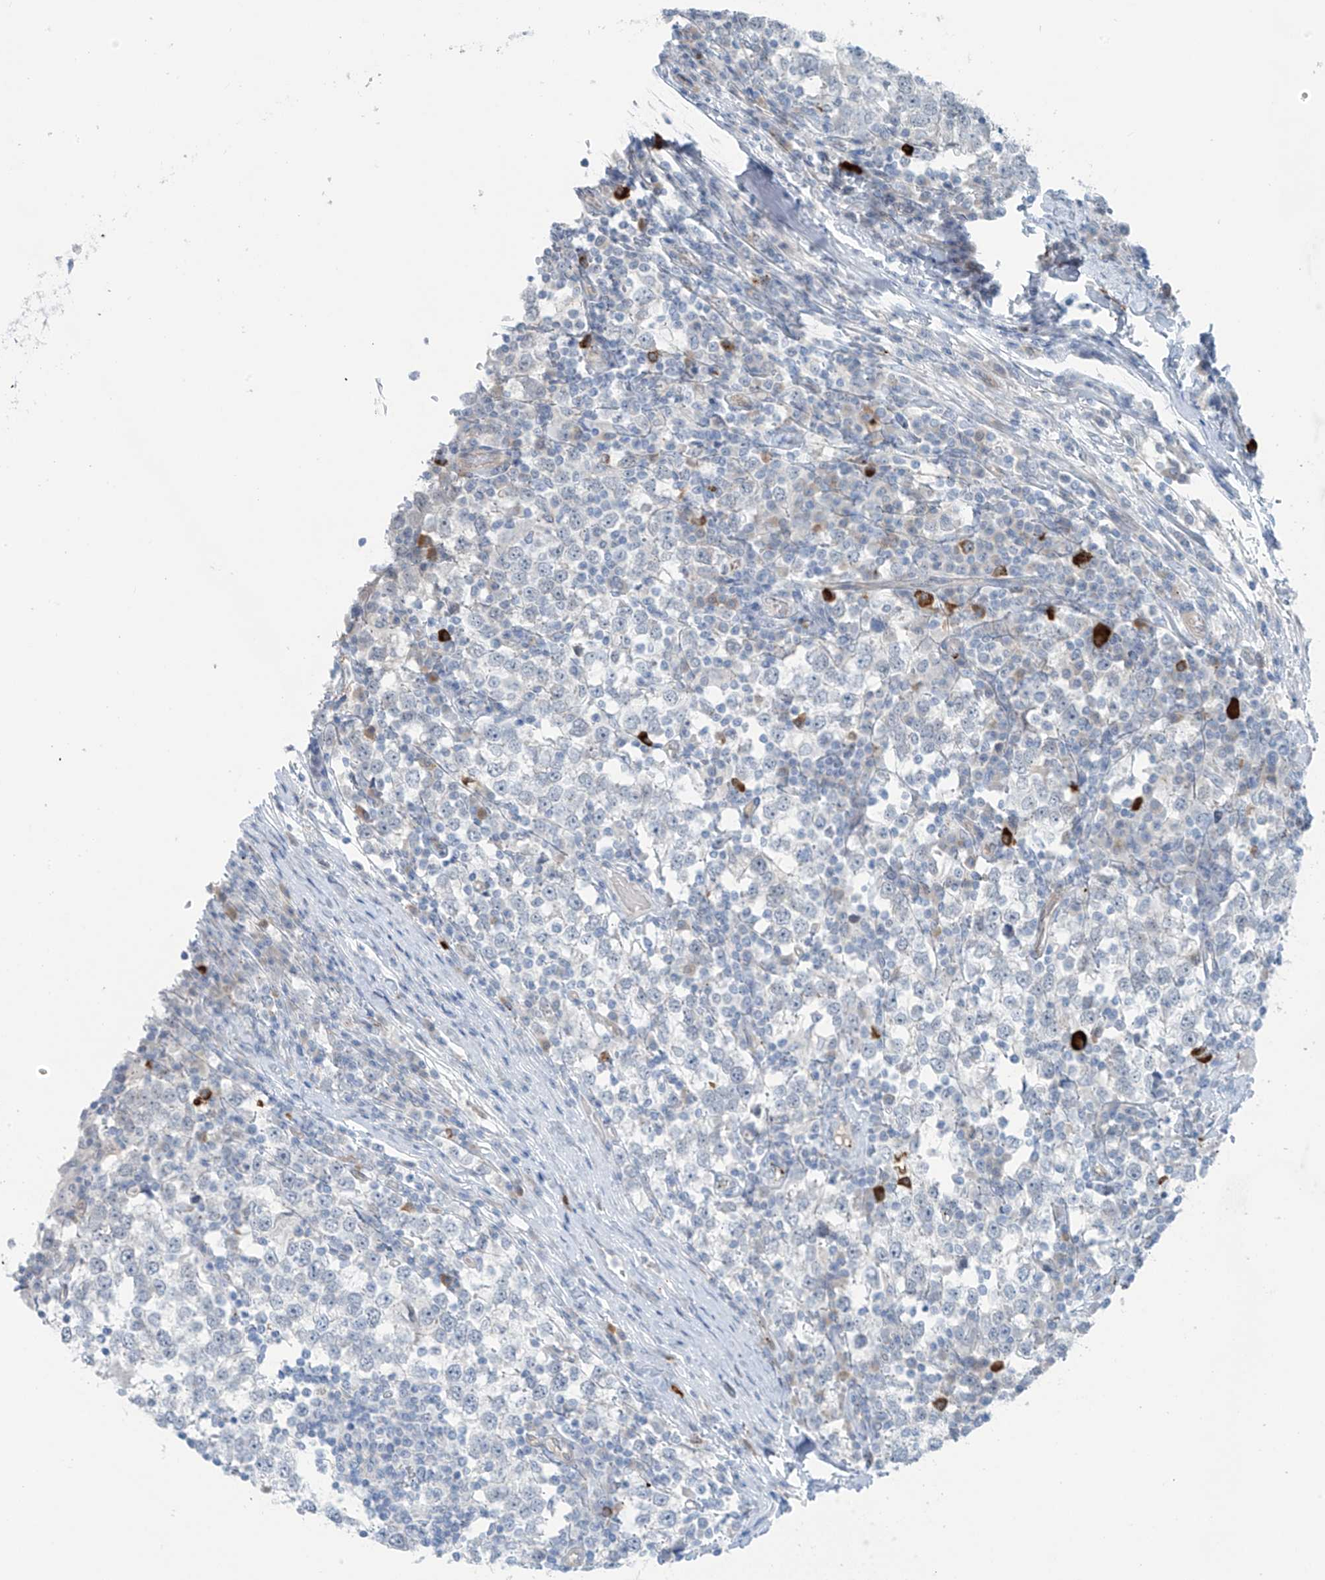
{"staining": {"intensity": "negative", "quantity": "none", "location": "none"}, "tissue": "testis cancer", "cell_type": "Tumor cells", "image_type": "cancer", "snomed": [{"axis": "morphology", "description": "Seminoma, NOS"}, {"axis": "topography", "description": "Testis"}], "caption": "IHC photomicrograph of testis seminoma stained for a protein (brown), which exhibits no expression in tumor cells.", "gene": "ZNF793", "patient": {"sex": "male", "age": 65}}